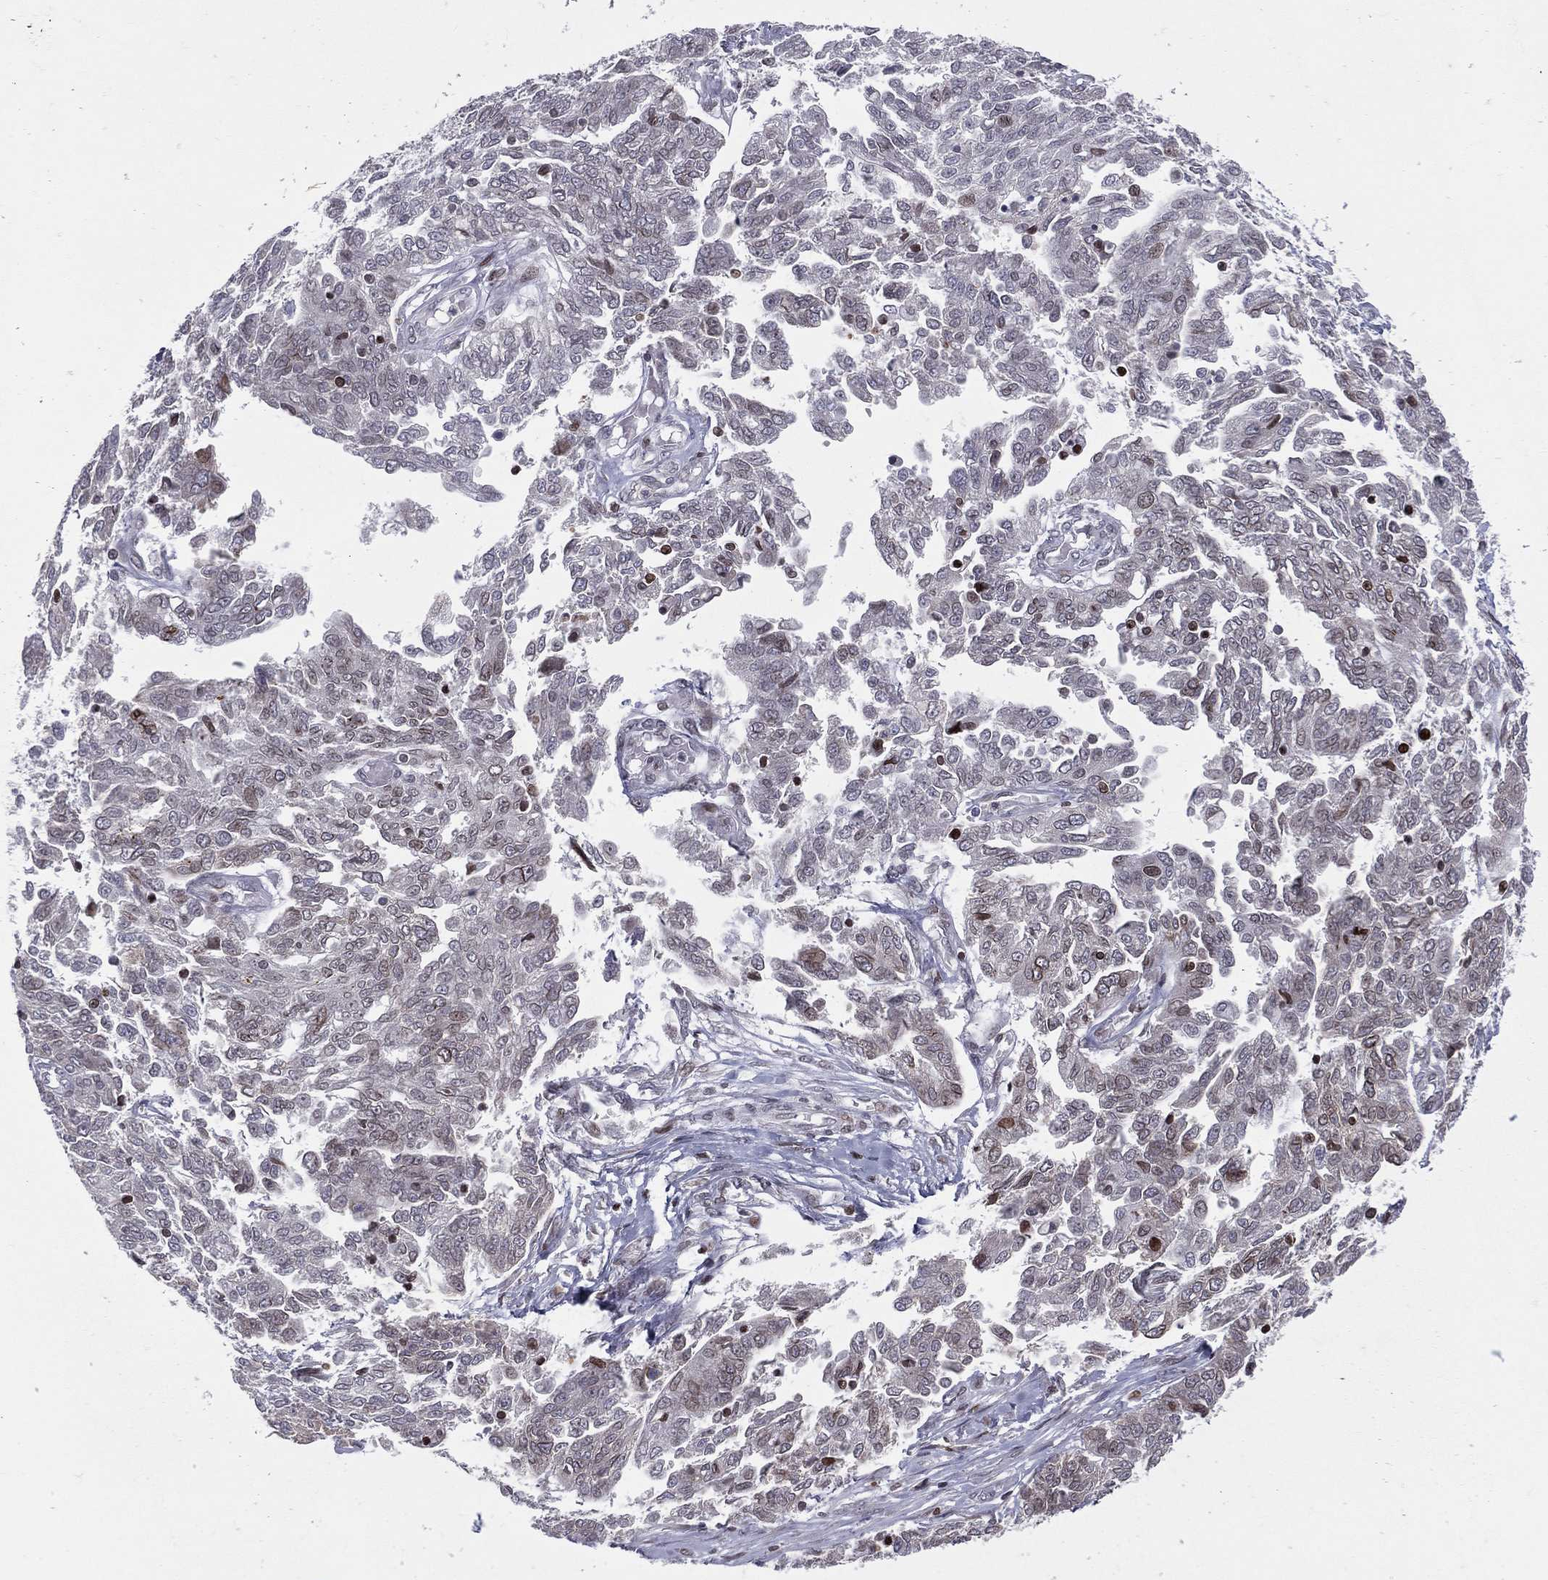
{"staining": {"intensity": "moderate", "quantity": "<25%", "location": "nuclear"}, "tissue": "ovarian cancer", "cell_type": "Tumor cells", "image_type": "cancer", "snomed": [{"axis": "morphology", "description": "Cystadenocarcinoma, serous, NOS"}, {"axis": "topography", "description": "Ovary"}], "caption": "A high-resolution micrograph shows IHC staining of ovarian serous cystadenocarcinoma, which displays moderate nuclear positivity in approximately <25% of tumor cells. (DAB IHC with brightfield microscopy, high magnification).", "gene": "DBF4B", "patient": {"sex": "female", "age": 67}}